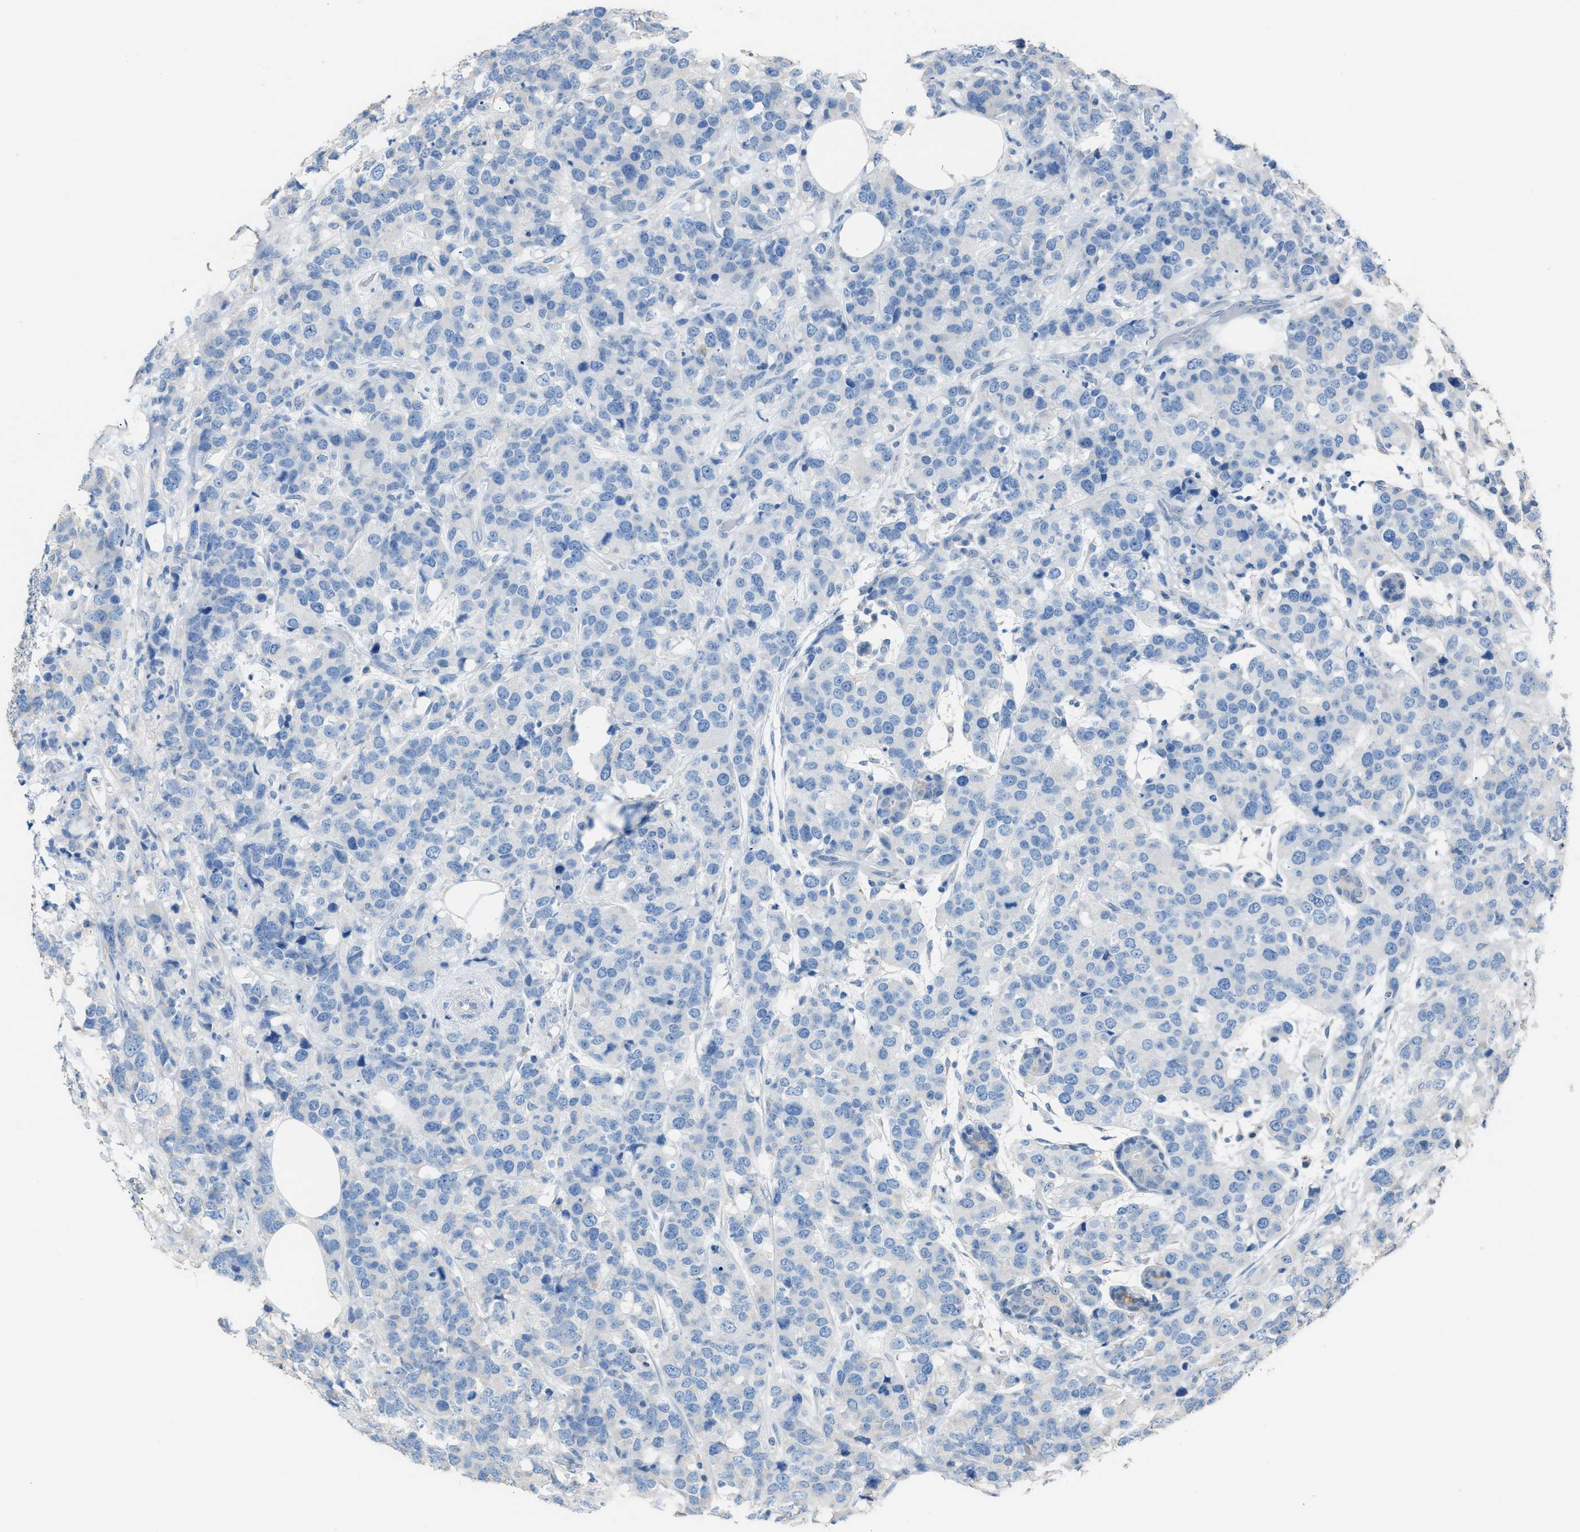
{"staining": {"intensity": "negative", "quantity": "none", "location": "none"}, "tissue": "breast cancer", "cell_type": "Tumor cells", "image_type": "cancer", "snomed": [{"axis": "morphology", "description": "Lobular carcinoma"}, {"axis": "topography", "description": "Breast"}], "caption": "Breast cancer was stained to show a protein in brown. There is no significant staining in tumor cells.", "gene": "NQO2", "patient": {"sex": "female", "age": 59}}